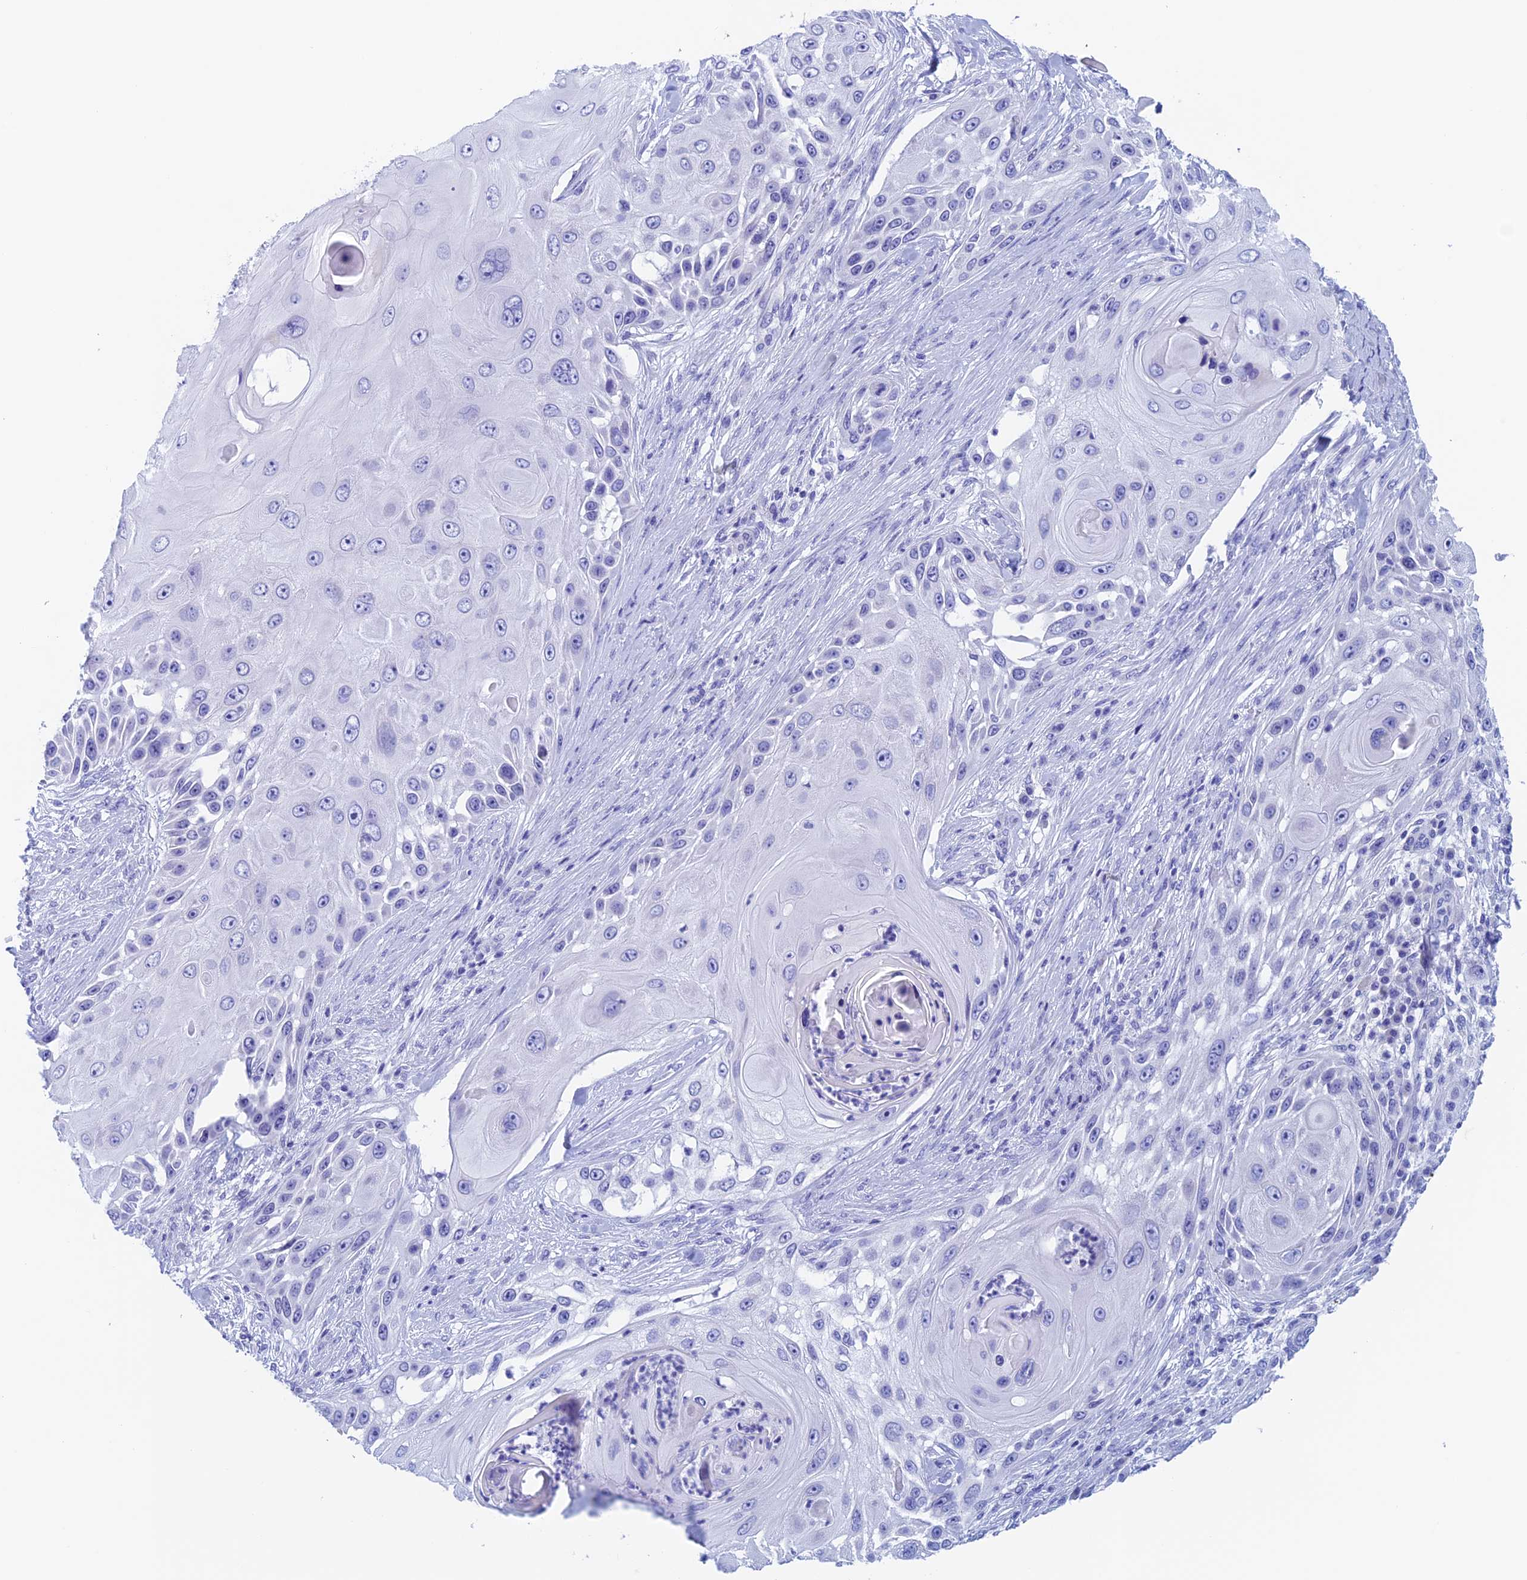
{"staining": {"intensity": "negative", "quantity": "none", "location": "none"}, "tissue": "skin cancer", "cell_type": "Tumor cells", "image_type": "cancer", "snomed": [{"axis": "morphology", "description": "Squamous cell carcinoma, NOS"}, {"axis": "topography", "description": "Skin"}], "caption": "This is an immunohistochemistry photomicrograph of human squamous cell carcinoma (skin). There is no positivity in tumor cells.", "gene": "PSMC3IP", "patient": {"sex": "female", "age": 44}}